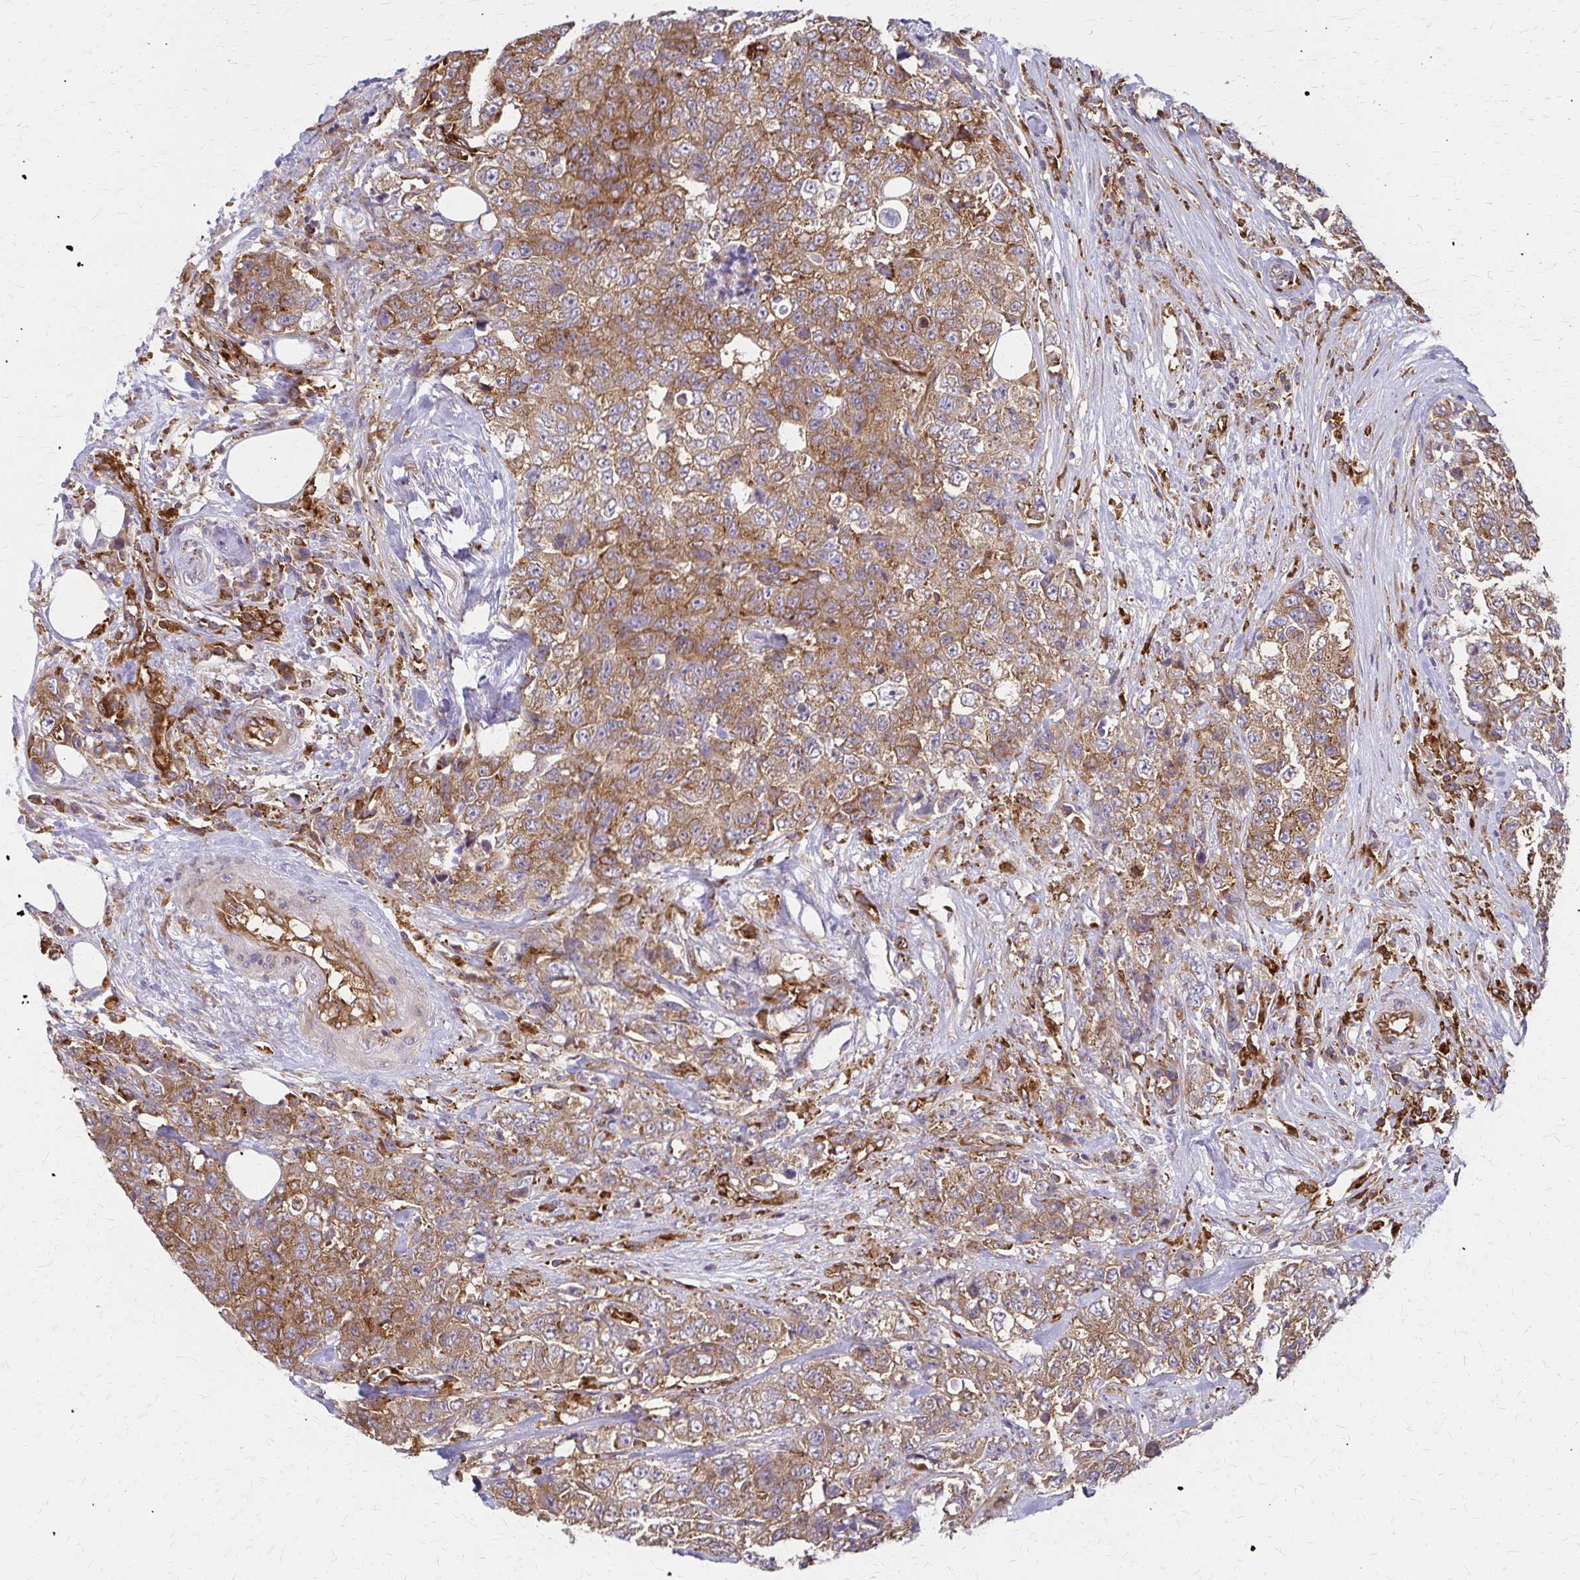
{"staining": {"intensity": "moderate", "quantity": ">75%", "location": "cytoplasmic/membranous"}, "tissue": "urothelial cancer", "cell_type": "Tumor cells", "image_type": "cancer", "snomed": [{"axis": "morphology", "description": "Urothelial carcinoma, High grade"}, {"axis": "topography", "description": "Urinary bladder"}], "caption": "Moderate cytoplasmic/membranous expression is seen in approximately >75% of tumor cells in urothelial carcinoma (high-grade).", "gene": "WASF2", "patient": {"sex": "female", "age": 78}}